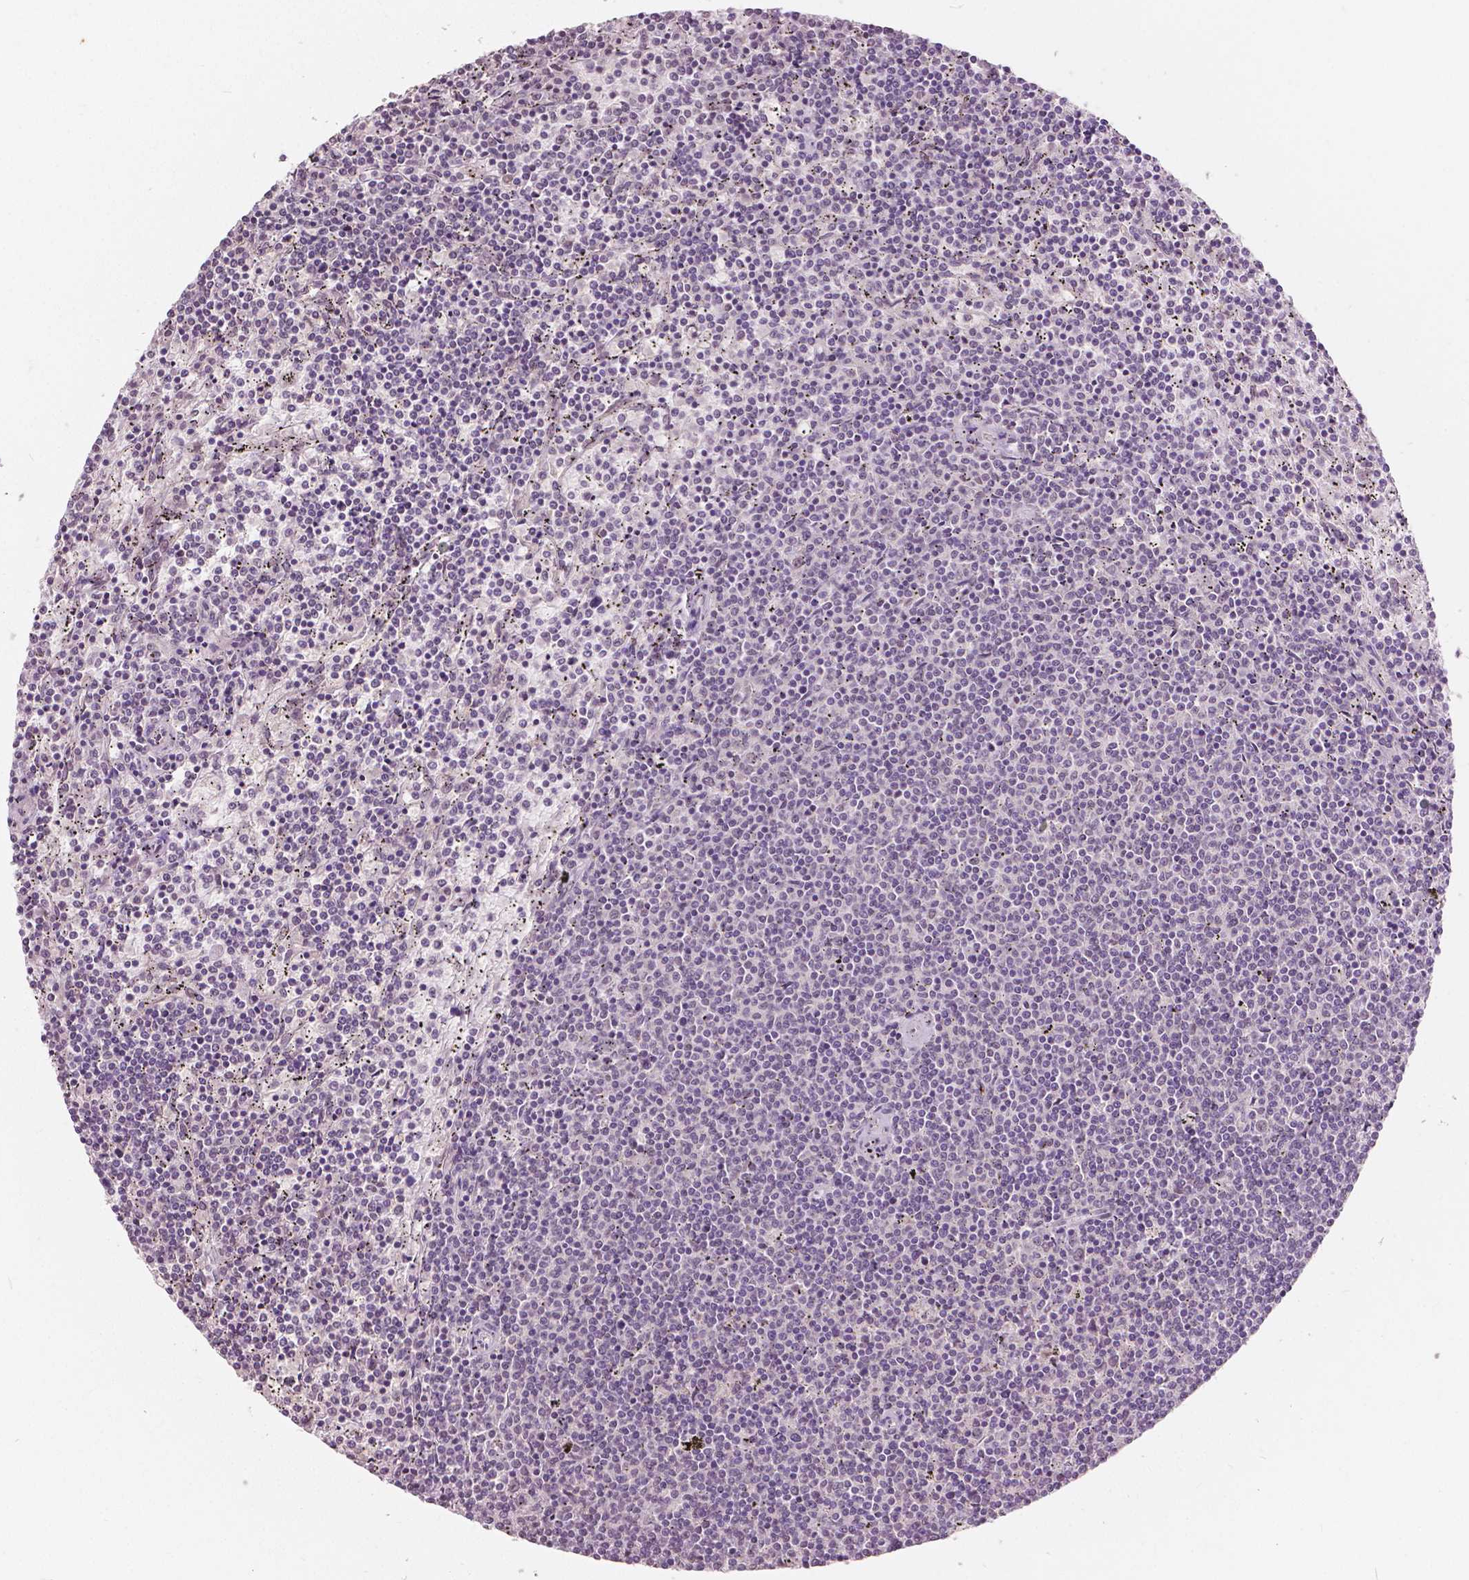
{"staining": {"intensity": "negative", "quantity": "none", "location": "none"}, "tissue": "lymphoma", "cell_type": "Tumor cells", "image_type": "cancer", "snomed": [{"axis": "morphology", "description": "Malignant lymphoma, non-Hodgkin's type, Low grade"}, {"axis": "topography", "description": "Spleen"}], "caption": "Immunohistochemistry photomicrograph of neoplastic tissue: low-grade malignant lymphoma, non-Hodgkin's type stained with DAB (3,3'-diaminobenzidine) shows no significant protein staining in tumor cells.", "gene": "HOXA10", "patient": {"sex": "female", "age": 50}}